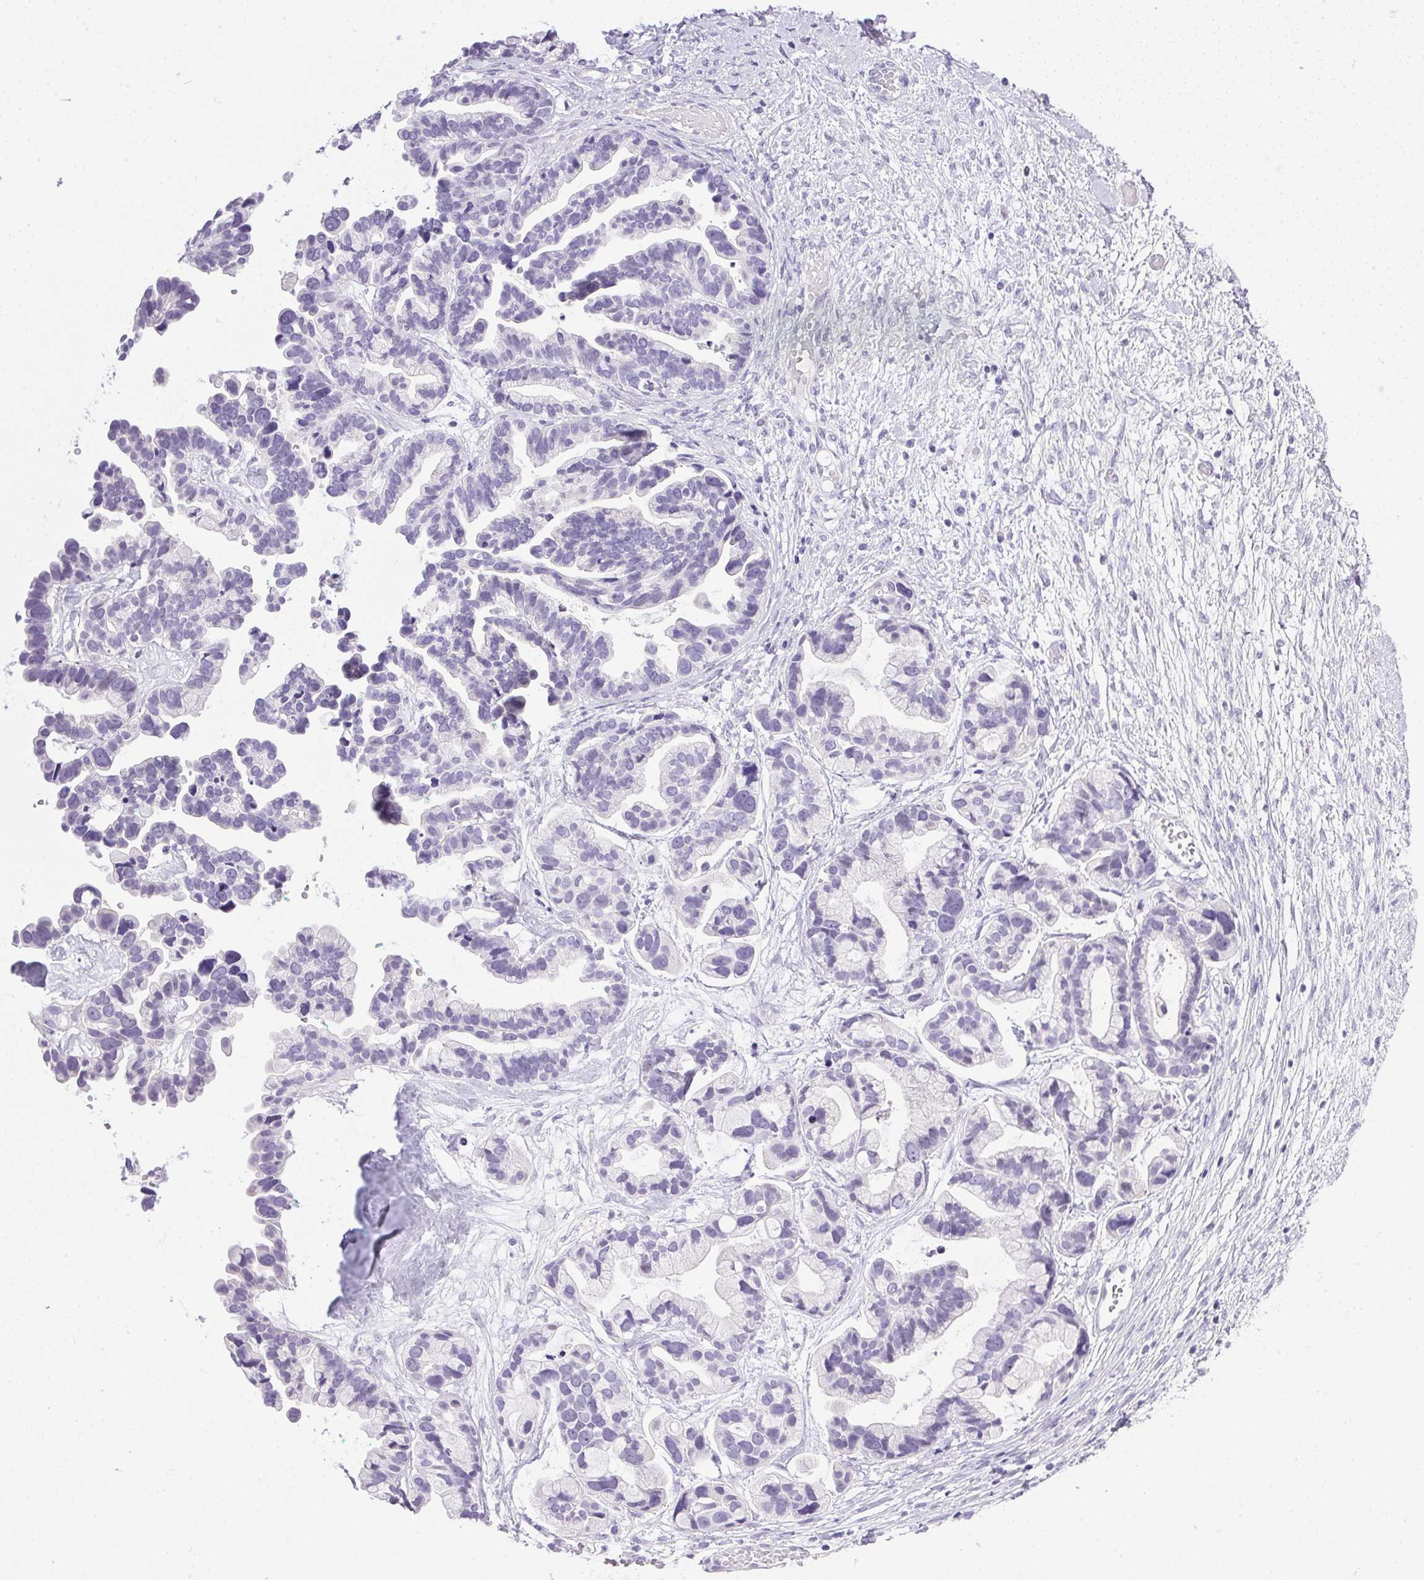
{"staining": {"intensity": "negative", "quantity": "none", "location": "none"}, "tissue": "ovarian cancer", "cell_type": "Tumor cells", "image_type": "cancer", "snomed": [{"axis": "morphology", "description": "Cystadenocarcinoma, serous, NOS"}, {"axis": "topography", "description": "Ovary"}], "caption": "Human ovarian serous cystadenocarcinoma stained for a protein using immunohistochemistry reveals no staining in tumor cells.", "gene": "ATP6V0A4", "patient": {"sex": "female", "age": 56}}